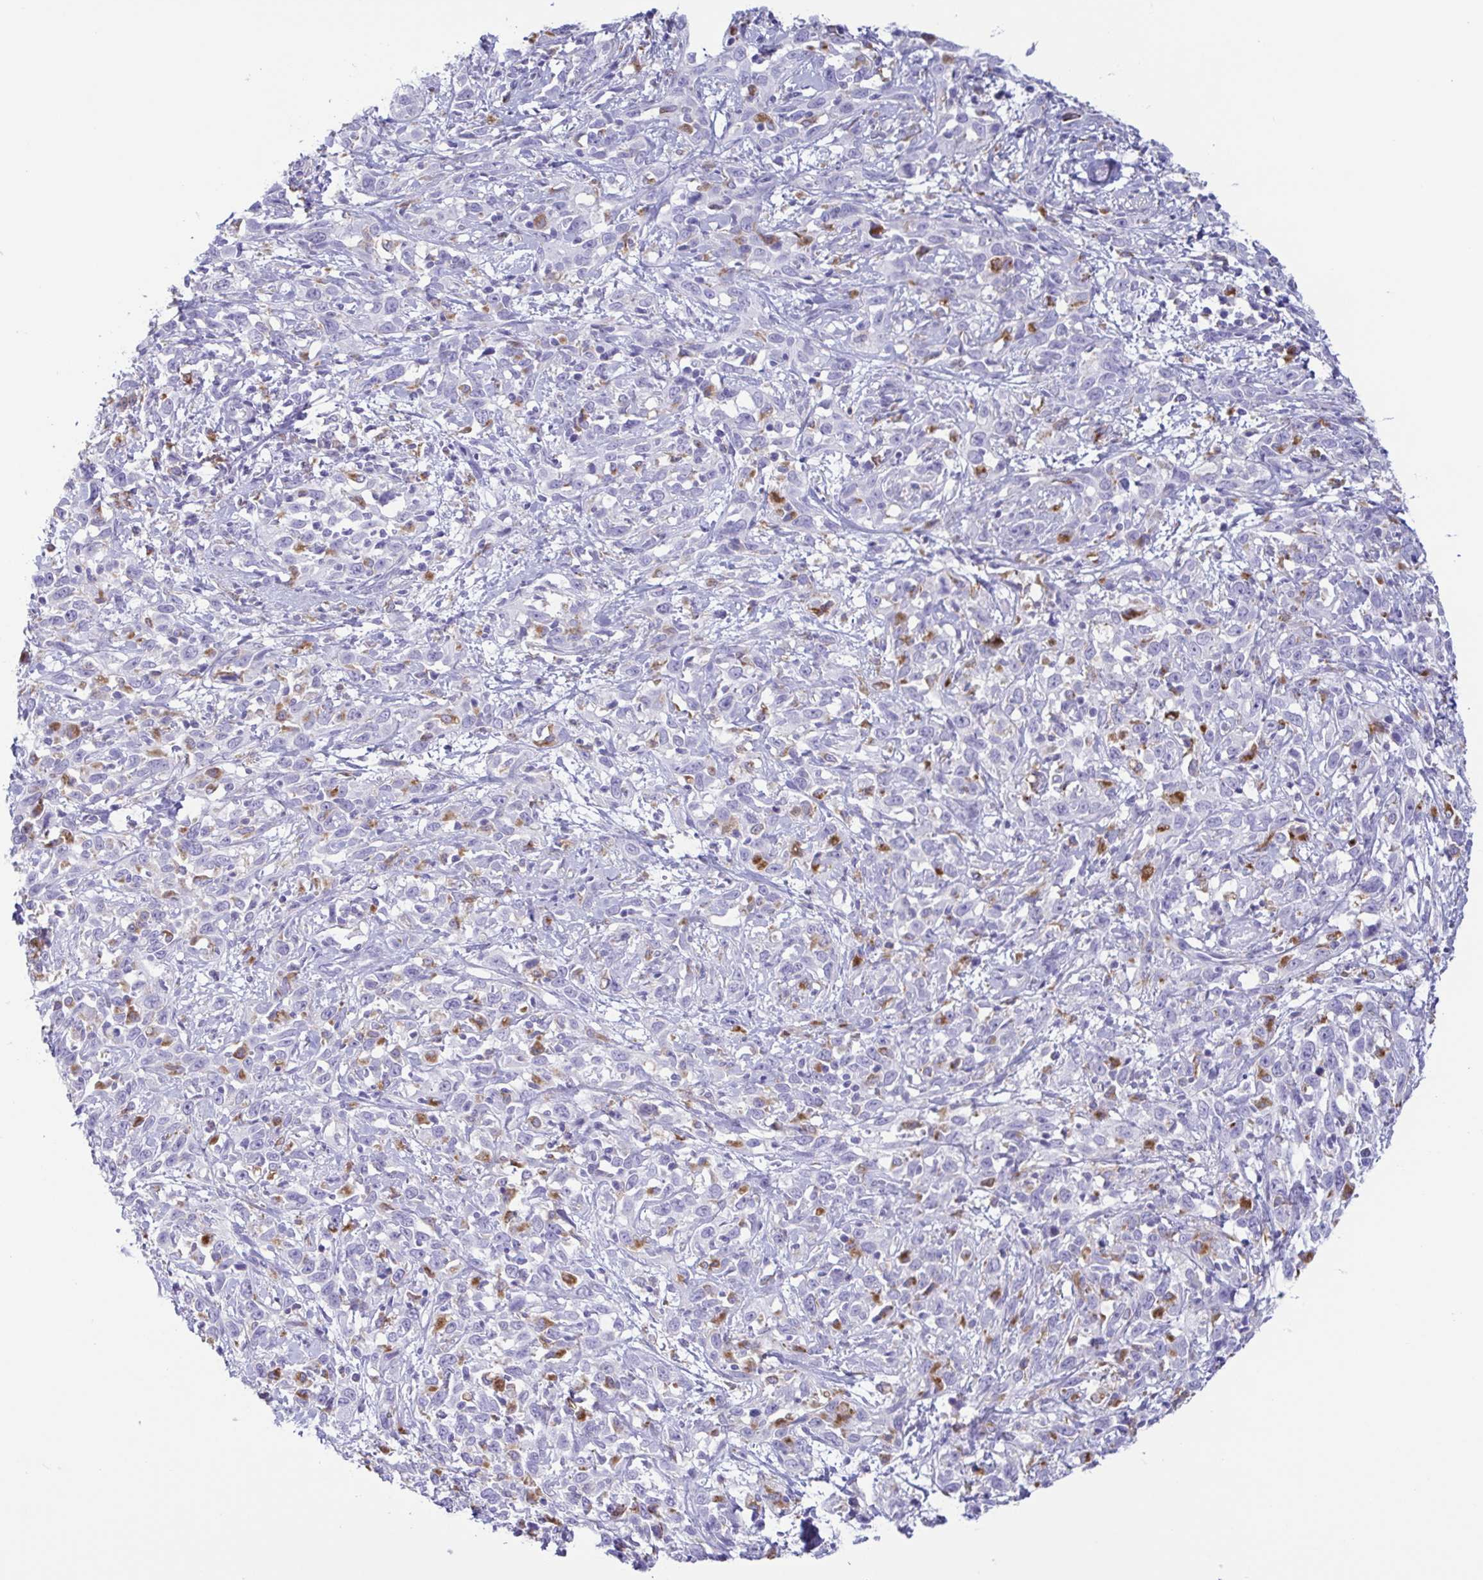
{"staining": {"intensity": "negative", "quantity": "none", "location": "none"}, "tissue": "cervical cancer", "cell_type": "Tumor cells", "image_type": "cancer", "snomed": [{"axis": "morphology", "description": "Adenocarcinoma, NOS"}, {"axis": "topography", "description": "Cervix"}], "caption": "Cervical cancer stained for a protein using immunohistochemistry exhibits no positivity tumor cells.", "gene": "ATP6V1G2", "patient": {"sex": "female", "age": 40}}